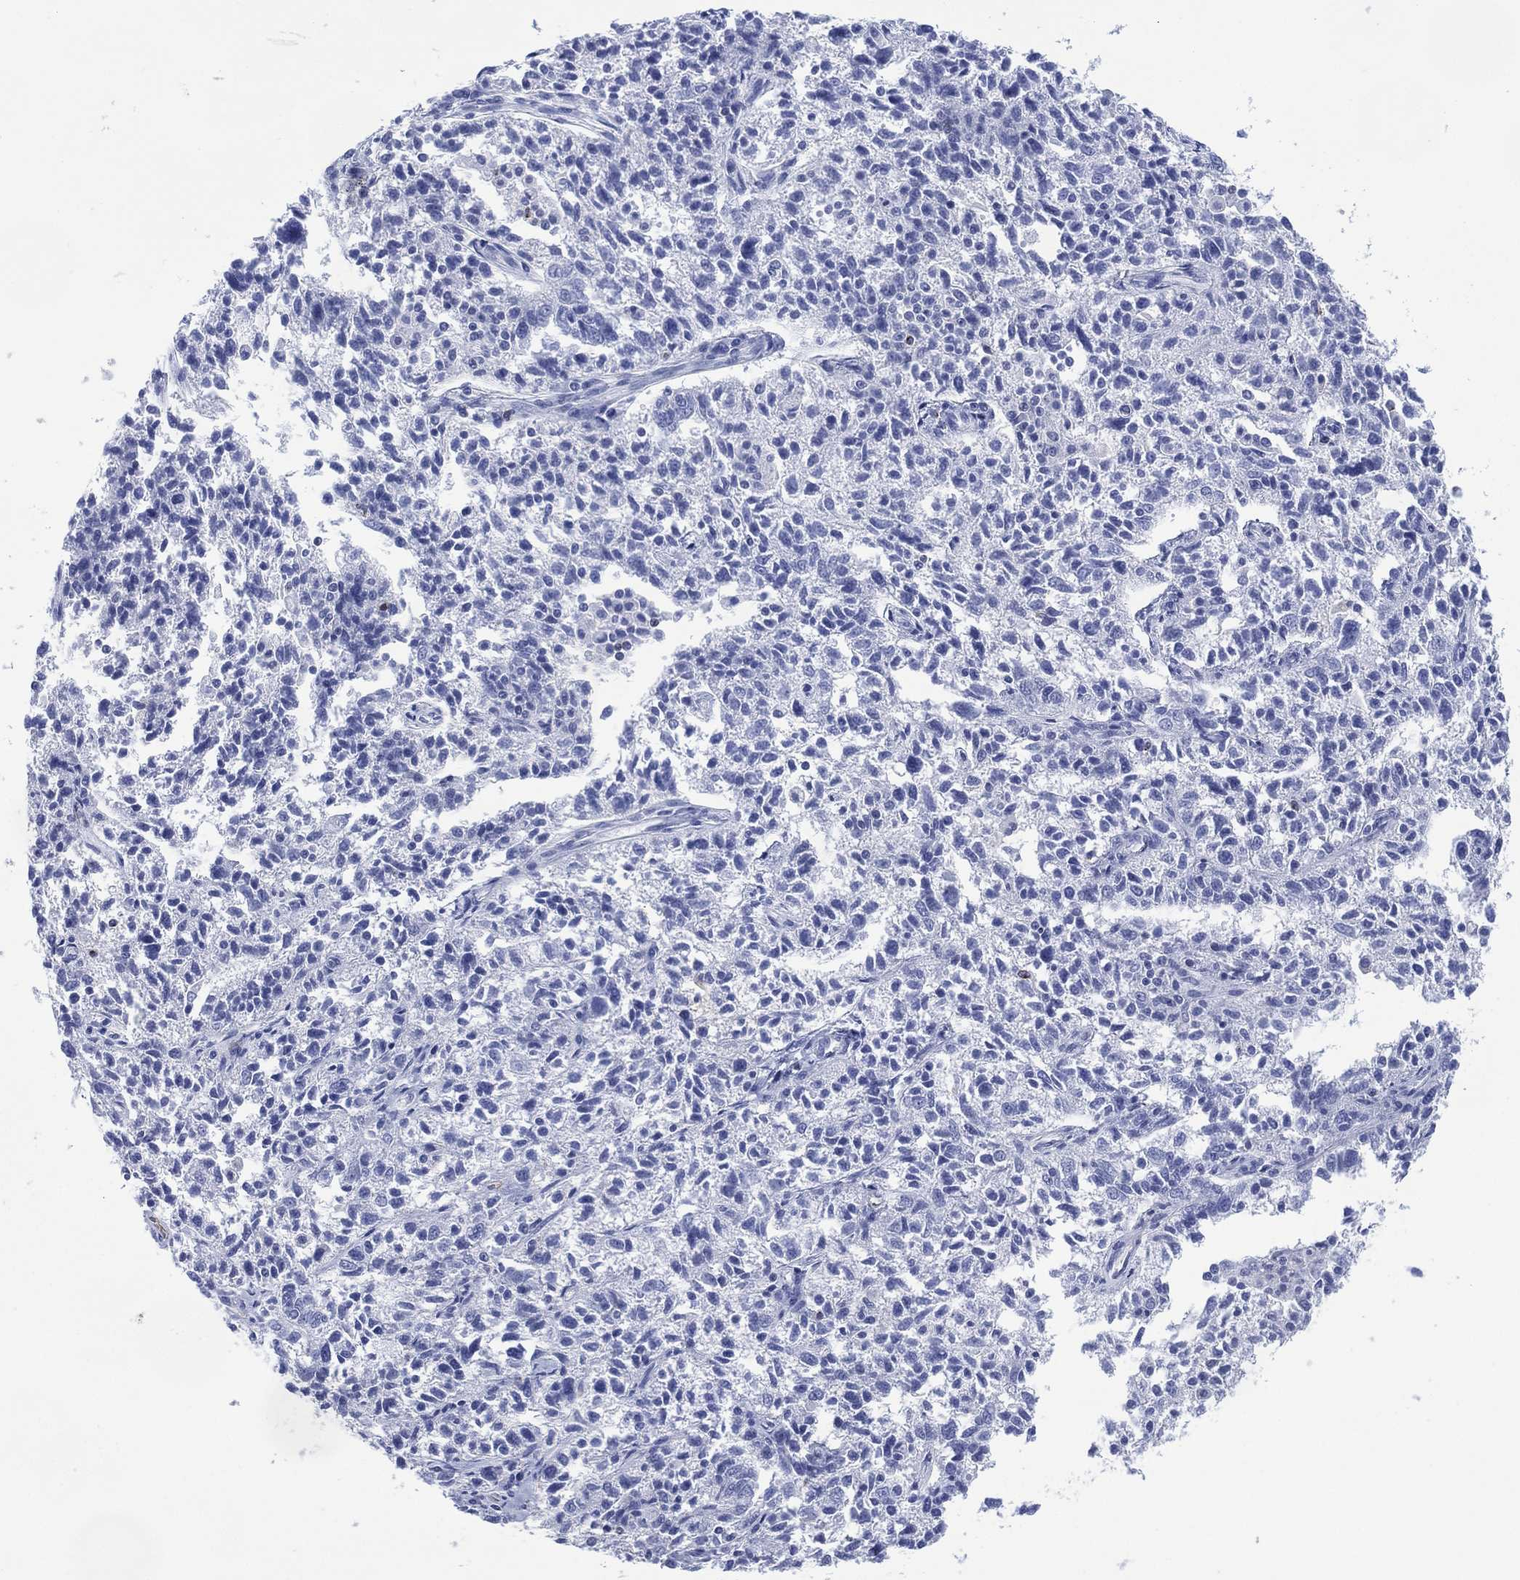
{"staining": {"intensity": "negative", "quantity": "none", "location": "none"}, "tissue": "ovarian cancer", "cell_type": "Tumor cells", "image_type": "cancer", "snomed": [{"axis": "morphology", "description": "Cystadenocarcinoma, serous, NOS"}, {"axis": "topography", "description": "Ovary"}], "caption": "This photomicrograph is of ovarian cancer stained with immunohistochemistry (IHC) to label a protein in brown with the nuclei are counter-stained blue. There is no staining in tumor cells. (Immunohistochemistry, brightfield microscopy, high magnification).", "gene": "DPP4", "patient": {"sex": "female", "age": 71}}